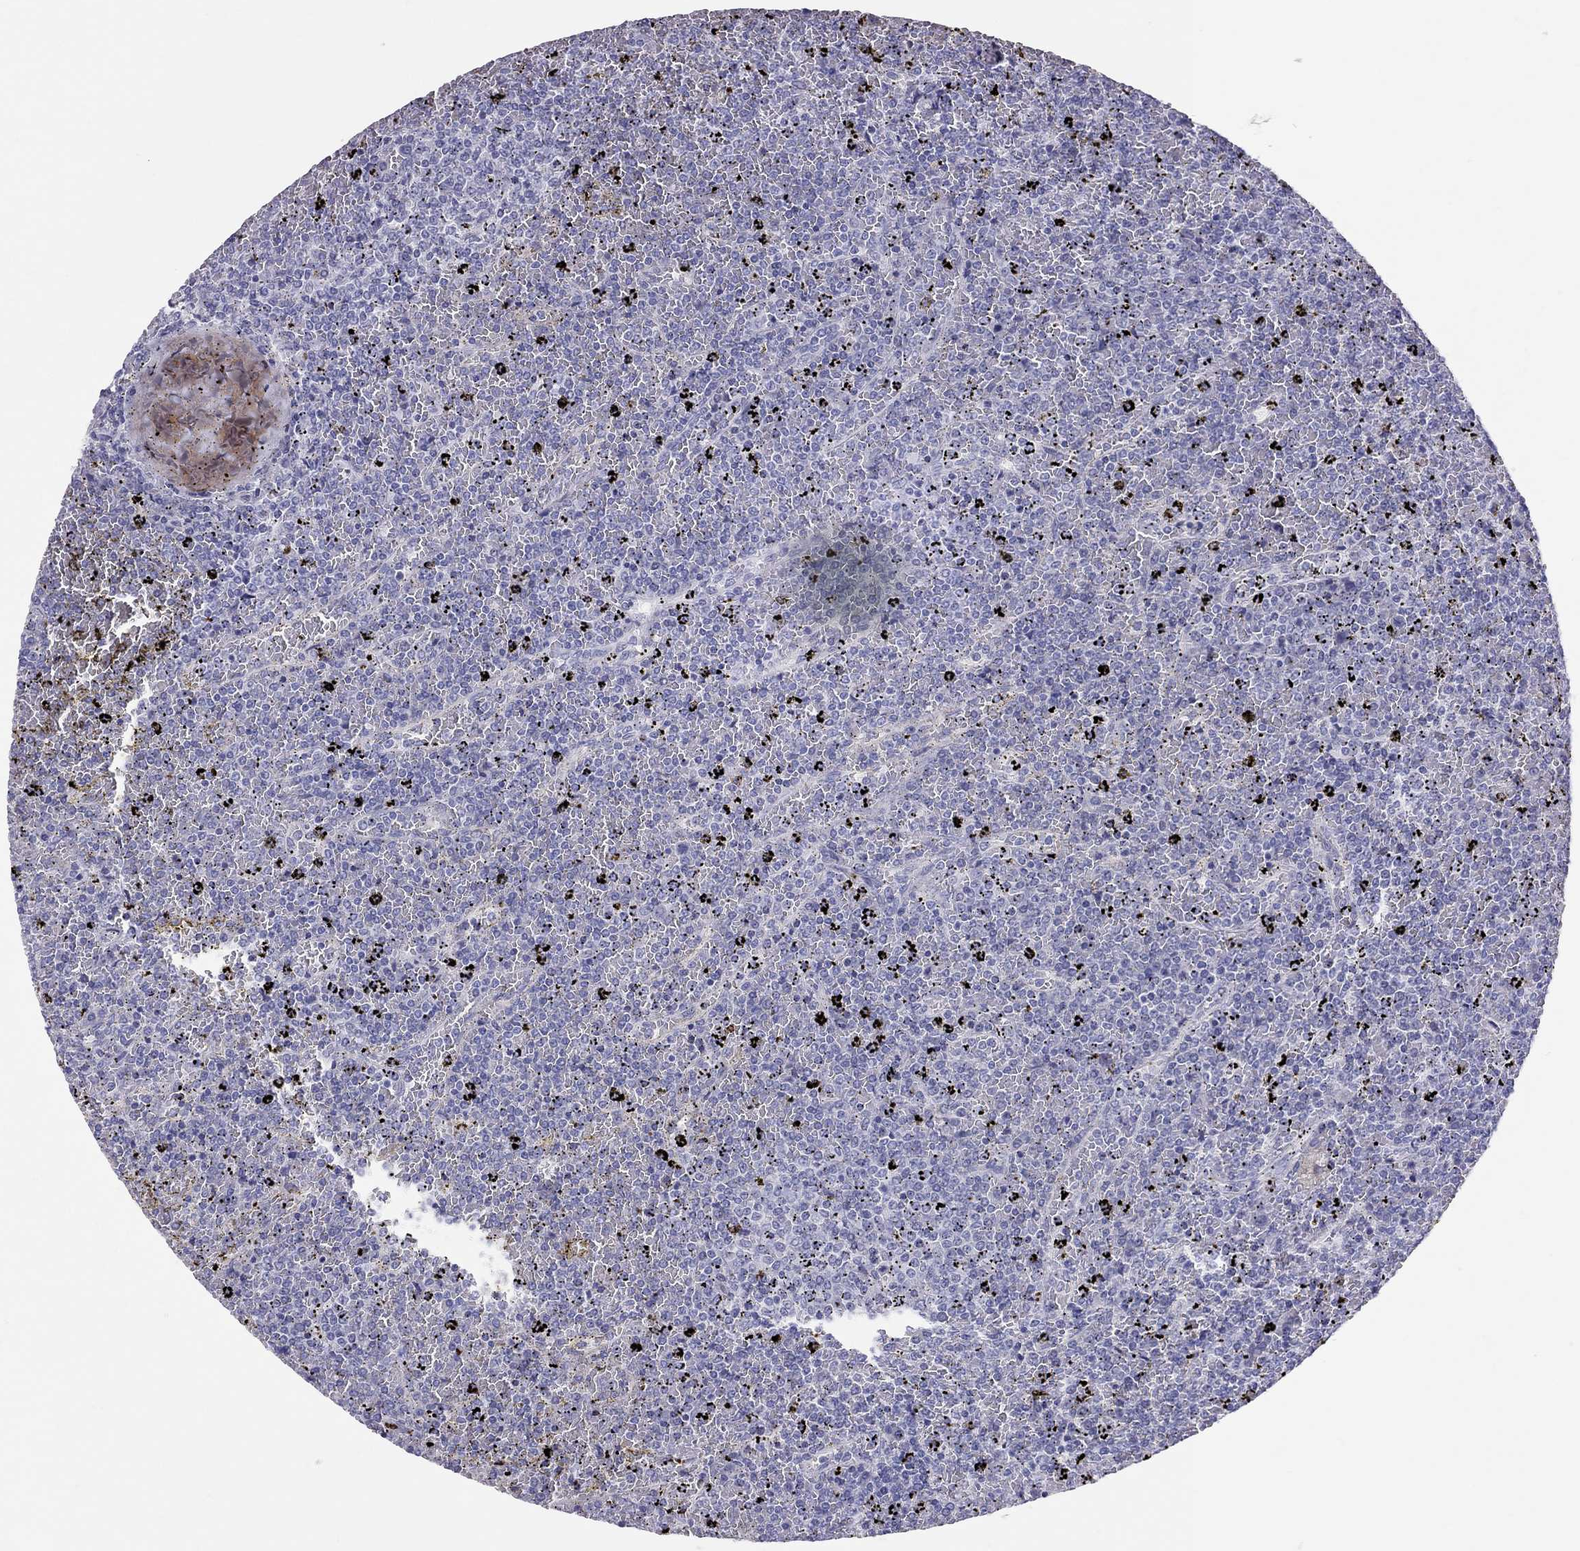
{"staining": {"intensity": "negative", "quantity": "none", "location": "none"}, "tissue": "lymphoma", "cell_type": "Tumor cells", "image_type": "cancer", "snomed": [{"axis": "morphology", "description": "Malignant lymphoma, non-Hodgkin's type, Low grade"}, {"axis": "topography", "description": "Spleen"}], "caption": "This is a histopathology image of immunohistochemistry (IHC) staining of malignant lymphoma, non-Hodgkin's type (low-grade), which shows no expression in tumor cells. Nuclei are stained in blue.", "gene": "IL17REL", "patient": {"sex": "female", "age": 77}}